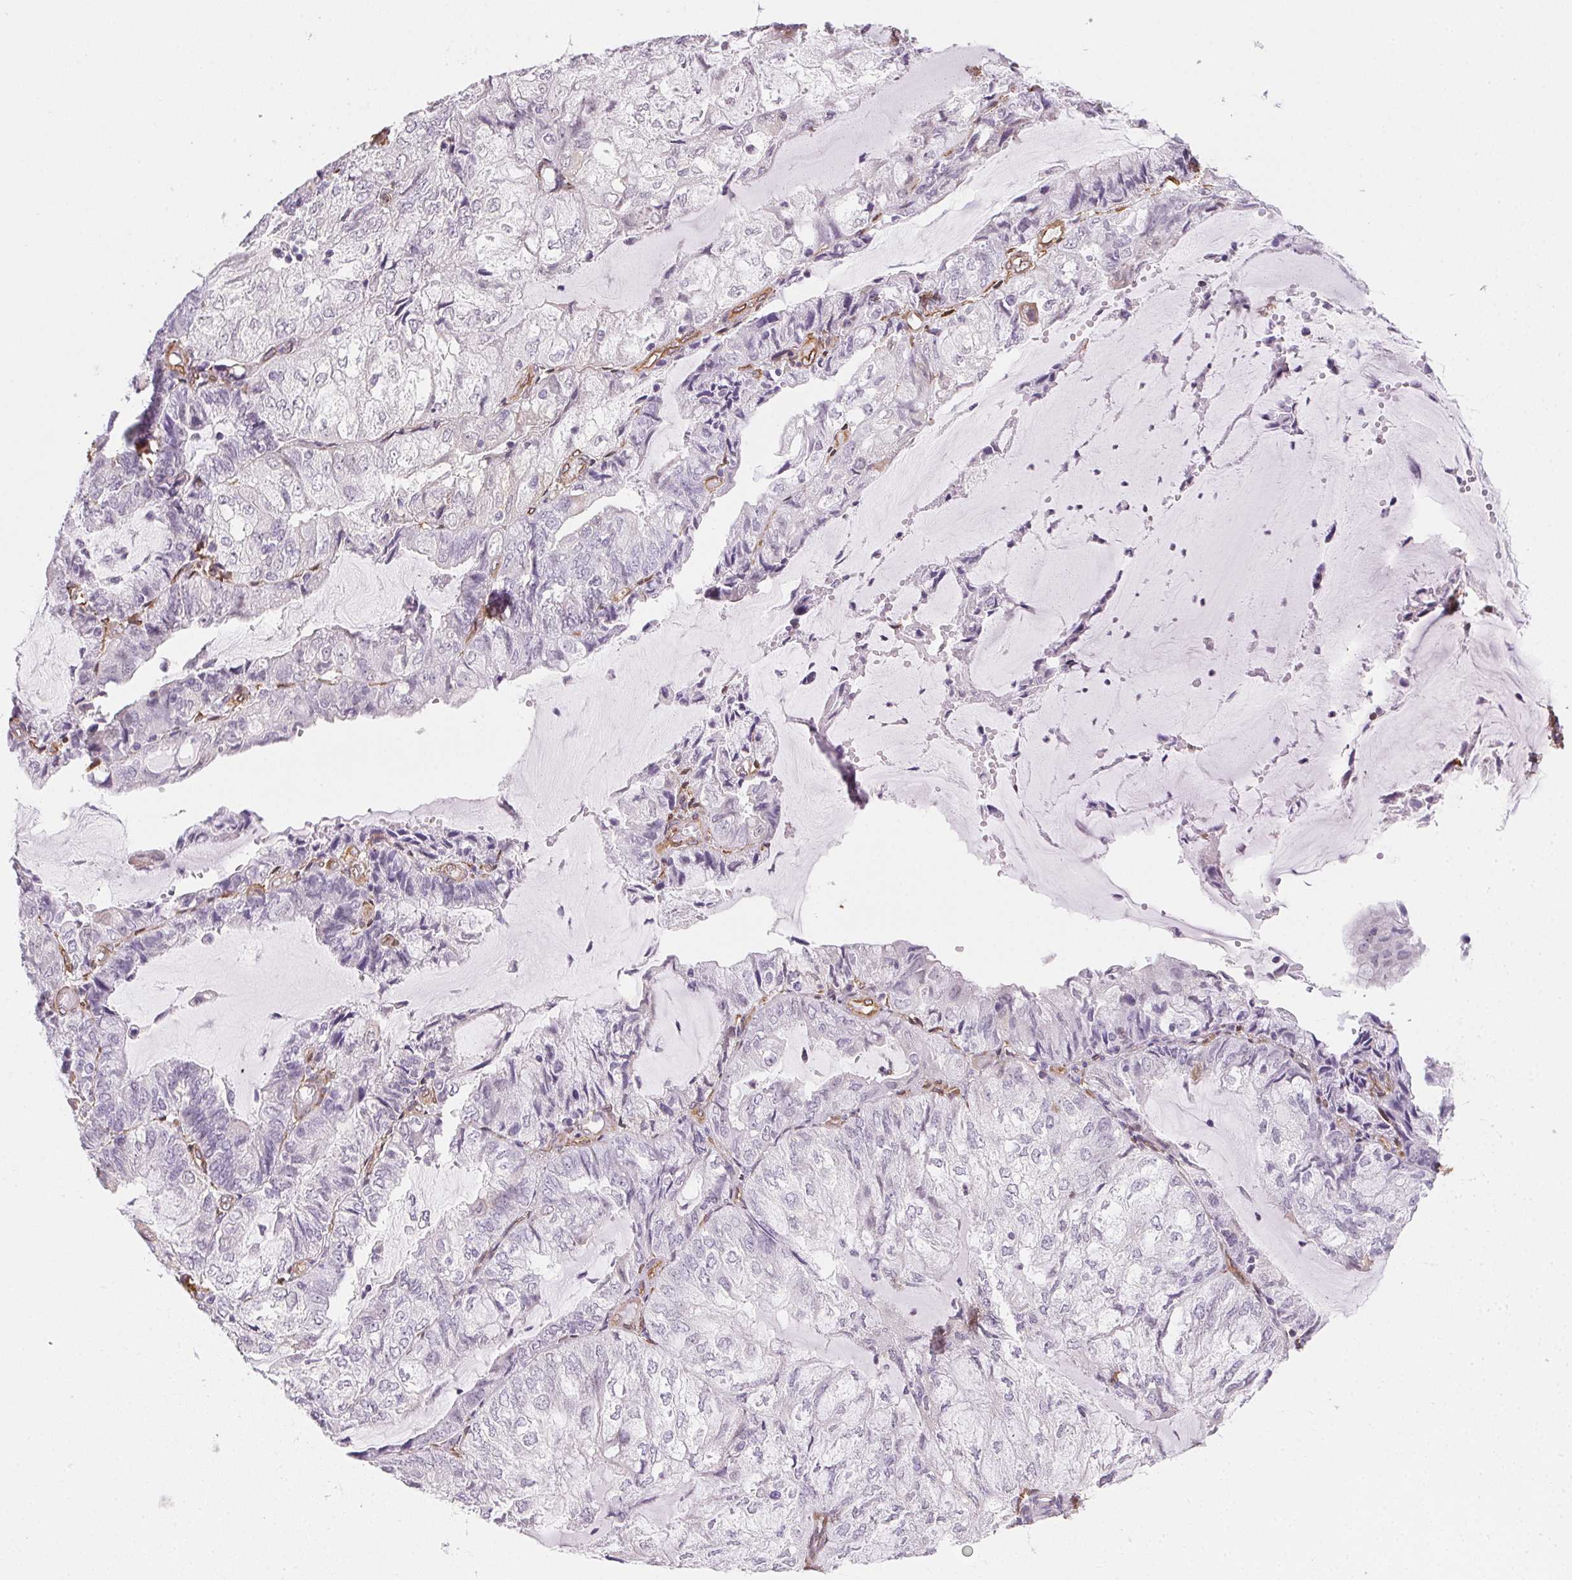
{"staining": {"intensity": "moderate", "quantity": "<25%", "location": "cytoplasmic/membranous"}, "tissue": "endometrial cancer", "cell_type": "Tumor cells", "image_type": "cancer", "snomed": [{"axis": "morphology", "description": "Adenocarcinoma, NOS"}, {"axis": "topography", "description": "Endometrium"}], "caption": "Adenocarcinoma (endometrial) was stained to show a protein in brown. There is low levels of moderate cytoplasmic/membranous expression in approximately <25% of tumor cells. (Brightfield microscopy of DAB IHC at high magnification).", "gene": "RSBN1", "patient": {"sex": "female", "age": 81}}